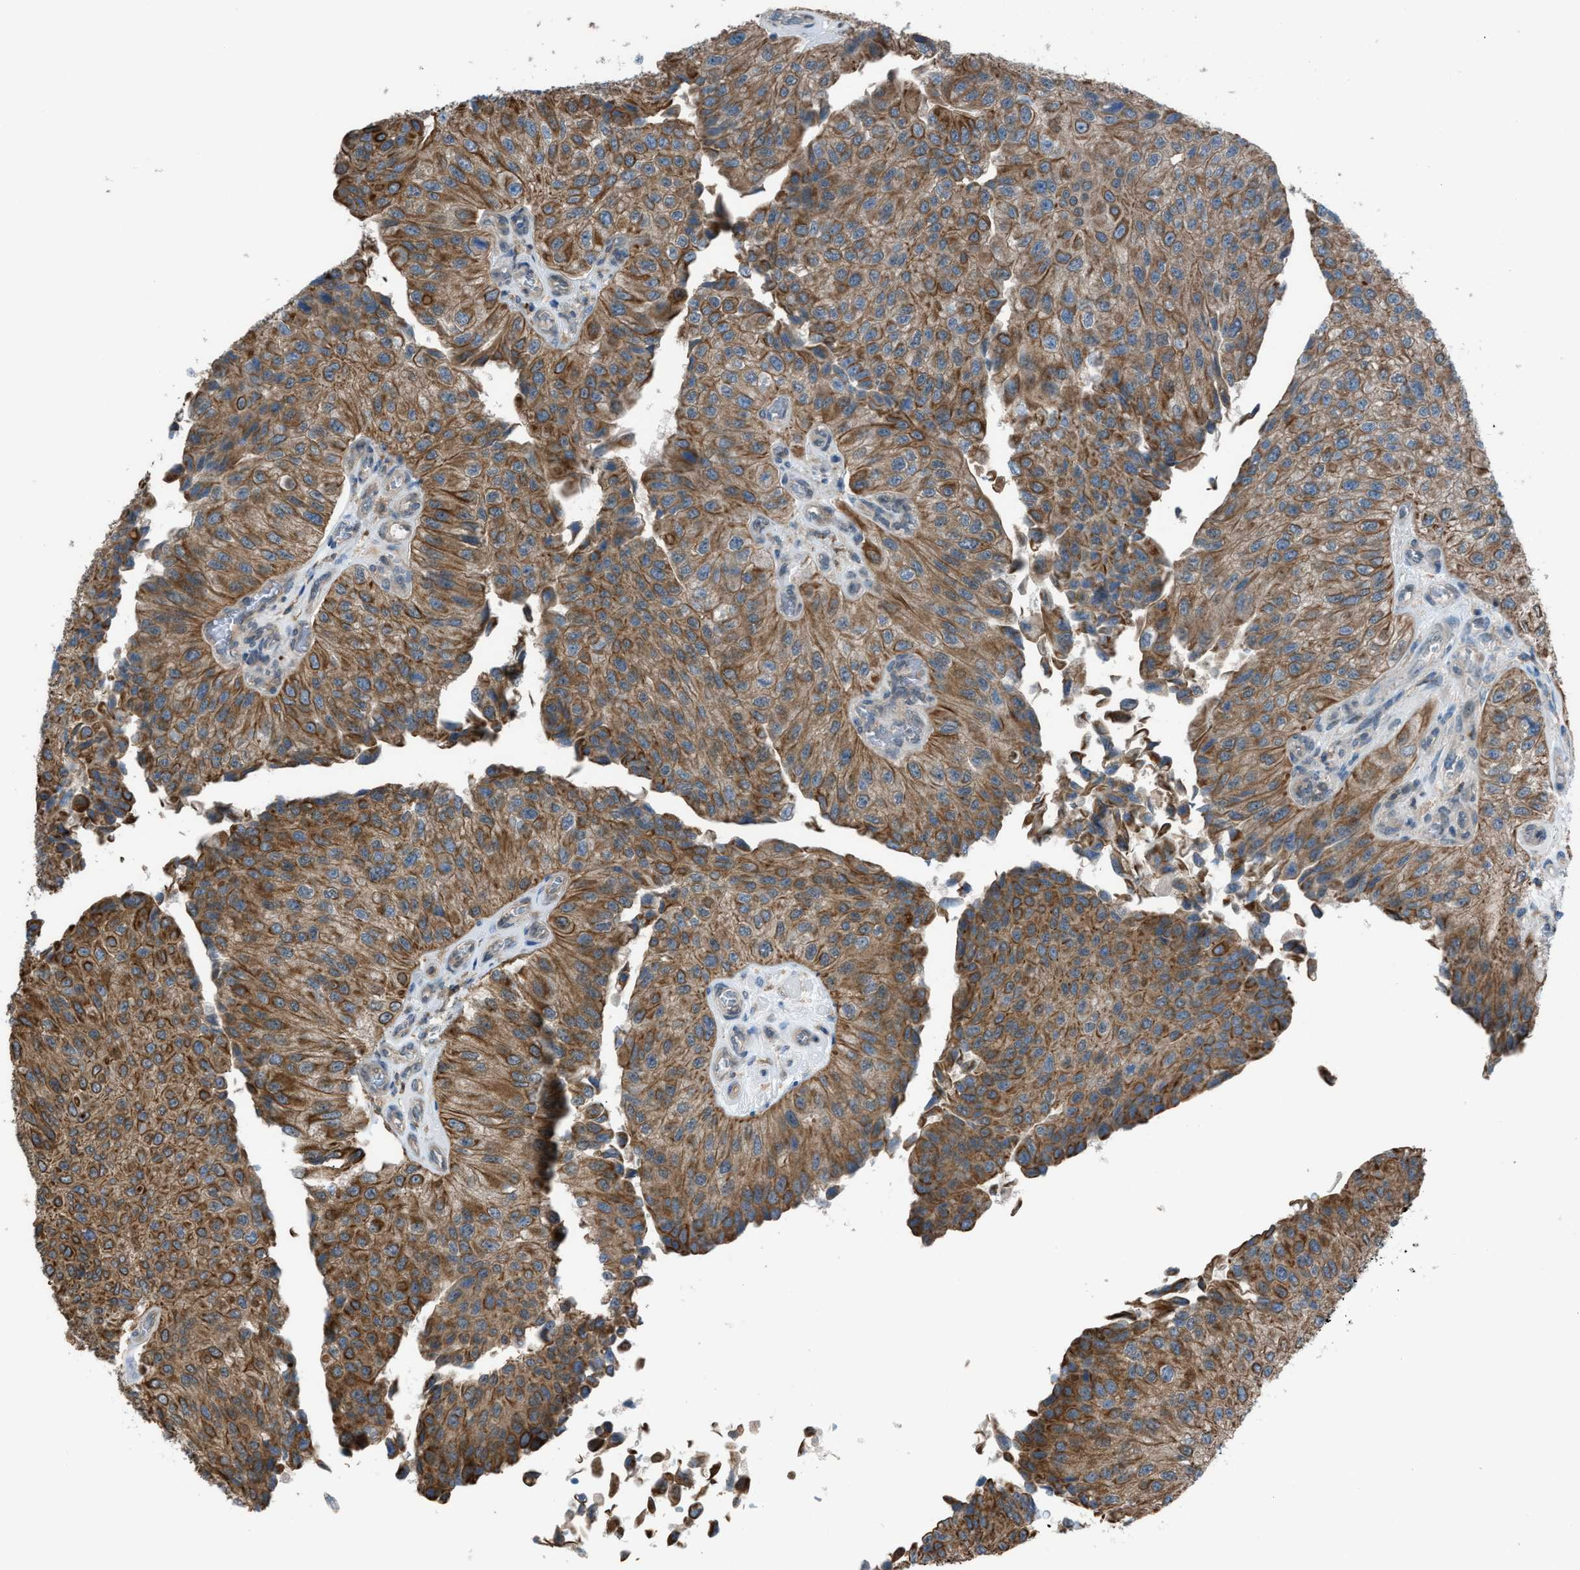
{"staining": {"intensity": "moderate", "quantity": ">75%", "location": "cytoplasmic/membranous"}, "tissue": "urothelial cancer", "cell_type": "Tumor cells", "image_type": "cancer", "snomed": [{"axis": "morphology", "description": "Urothelial carcinoma, High grade"}, {"axis": "topography", "description": "Kidney"}, {"axis": "topography", "description": "Urinary bladder"}], "caption": "There is medium levels of moderate cytoplasmic/membranous positivity in tumor cells of urothelial cancer, as demonstrated by immunohistochemical staining (brown color).", "gene": "DYRK1A", "patient": {"sex": "male", "age": 77}}